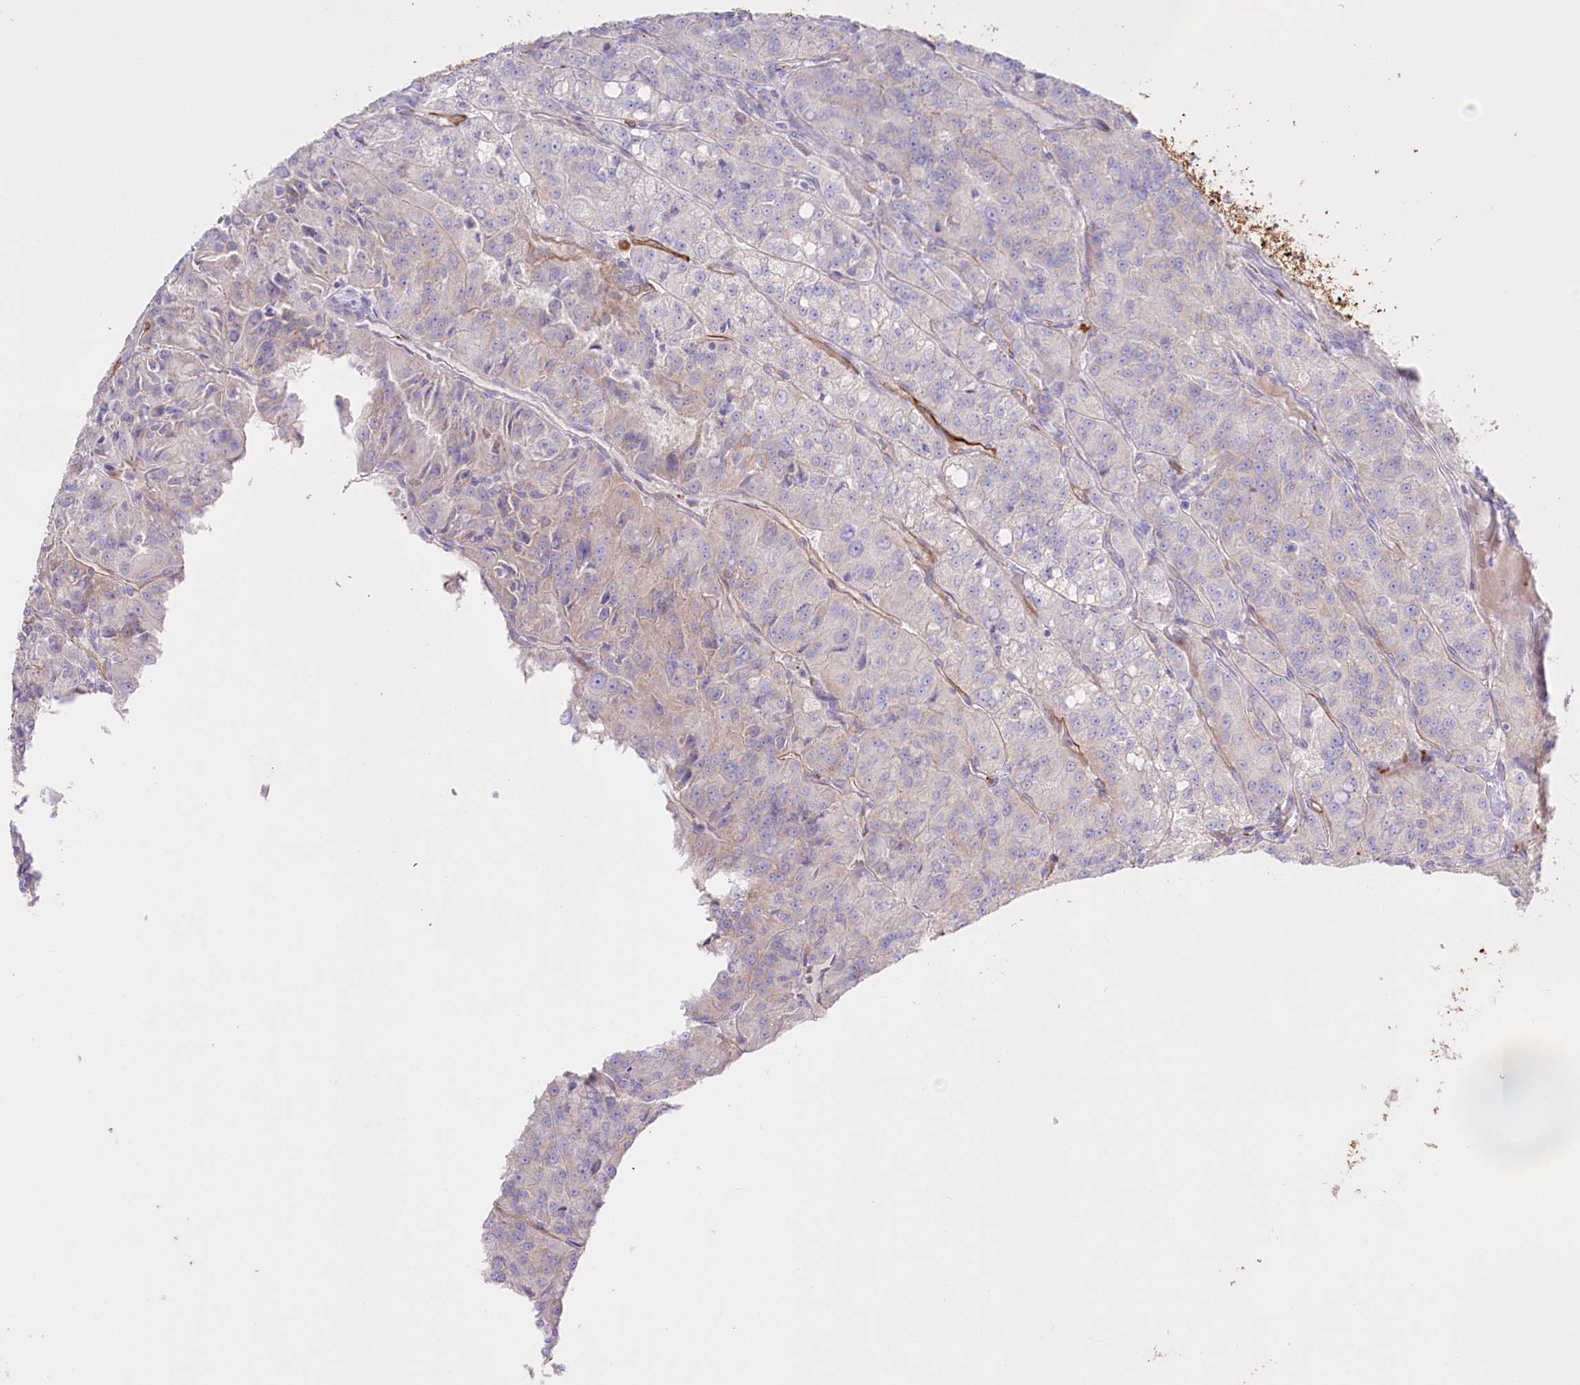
{"staining": {"intensity": "negative", "quantity": "none", "location": "none"}, "tissue": "renal cancer", "cell_type": "Tumor cells", "image_type": "cancer", "snomed": [{"axis": "morphology", "description": "Adenocarcinoma, NOS"}, {"axis": "topography", "description": "Kidney"}], "caption": "The immunohistochemistry (IHC) micrograph has no significant positivity in tumor cells of renal adenocarcinoma tissue. (Brightfield microscopy of DAB (3,3'-diaminobenzidine) immunohistochemistry at high magnification).", "gene": "SLC39A10", "patient": {"sex": "female", "age": 63}}